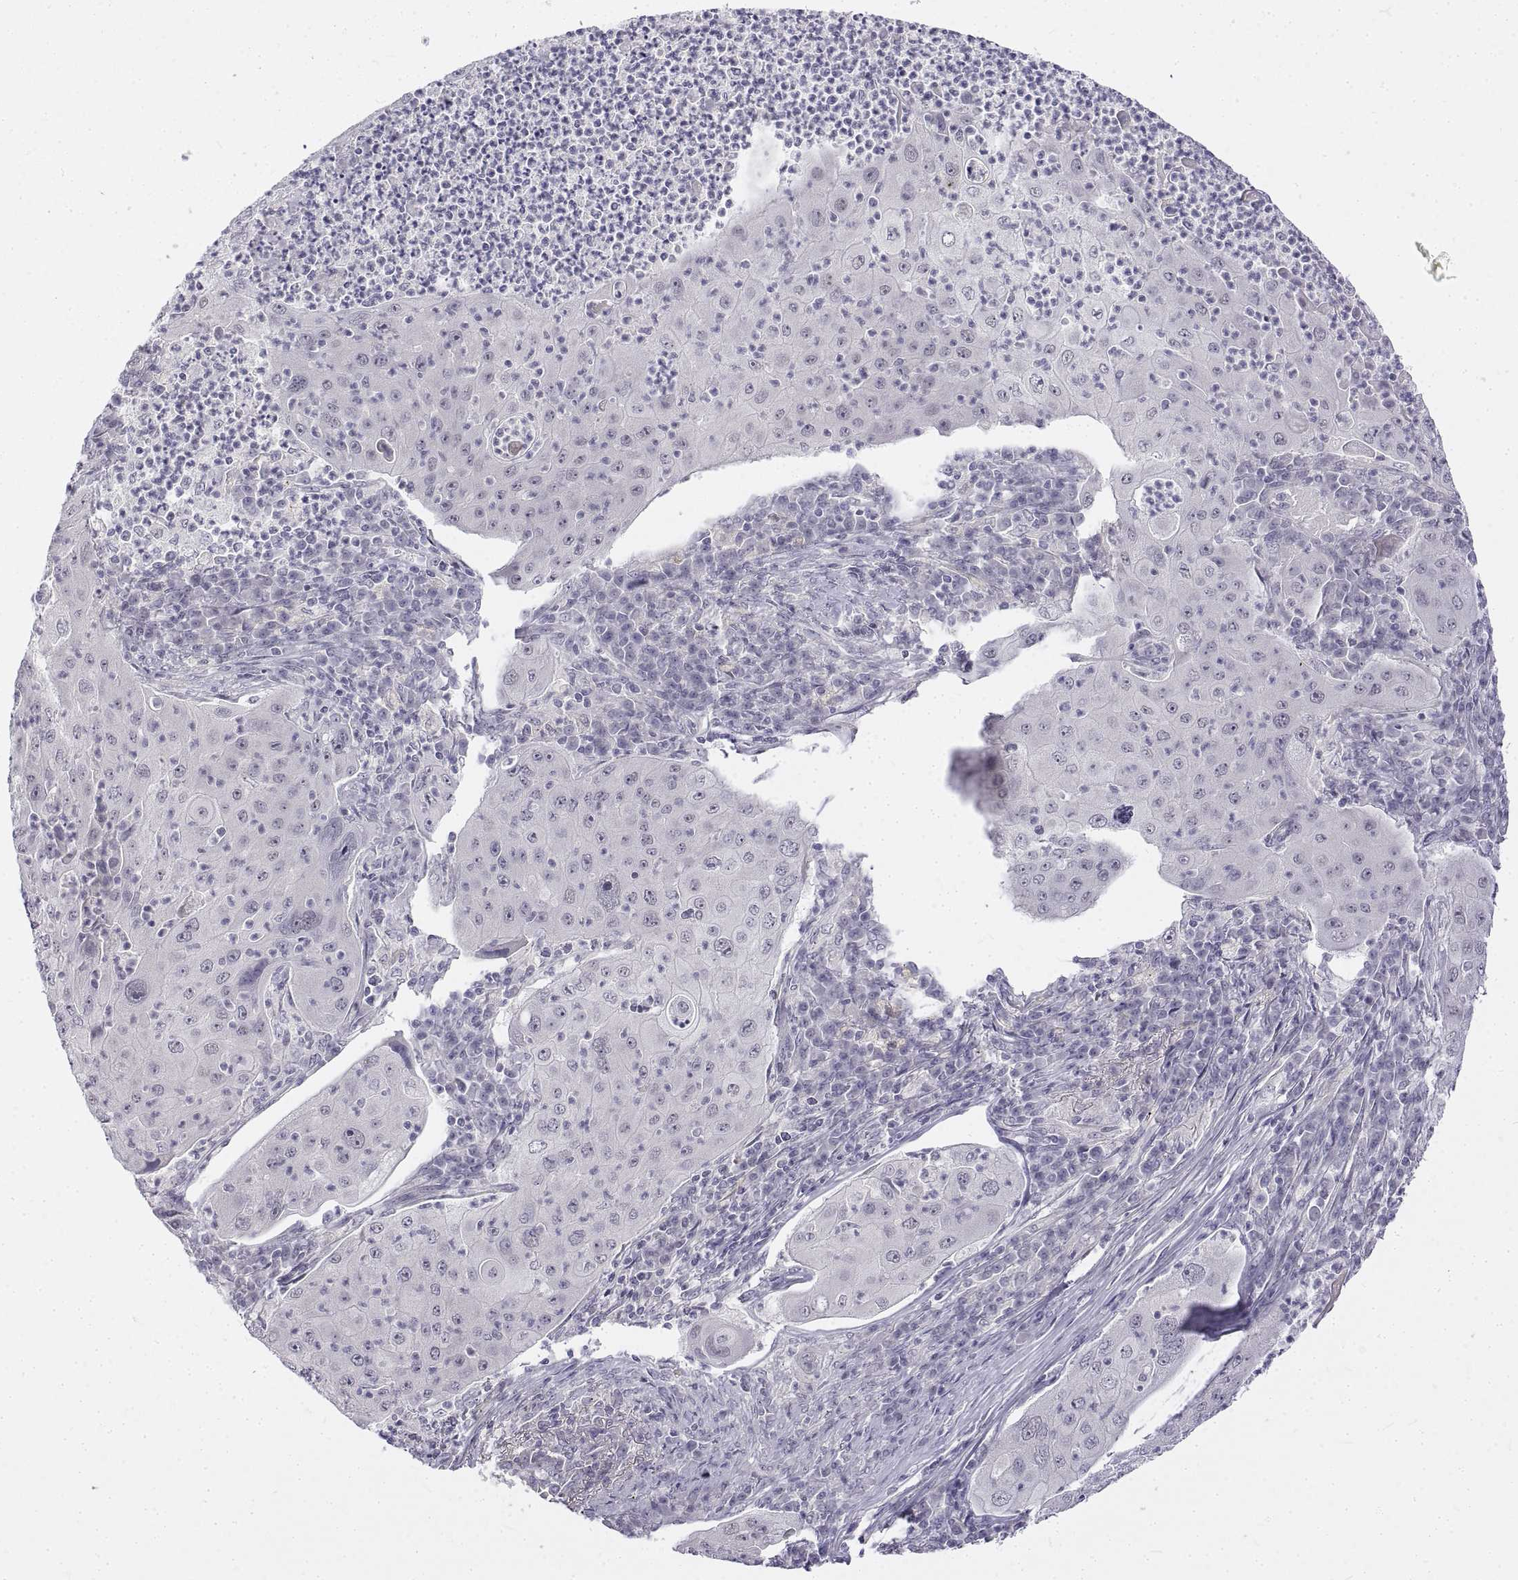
{"staining": {"intensity": "negative", "quantity": "none", "location": "none"}, "tissue": "lung cancer", "cell_type": "Tumor cells", "image_type": "cancer", "snomed": [{"axis": "morphology", "description": "Squamous cell carcinoma, NOS"}, {"axis": "topography", "description": "Lung"}], "caption": "The immunohistochemistry histopathology image has no significant positivity in tumor cells of lung cancer tissue.", "gene": "ANO2", "patient": {"sex": "female", "age": 59}}